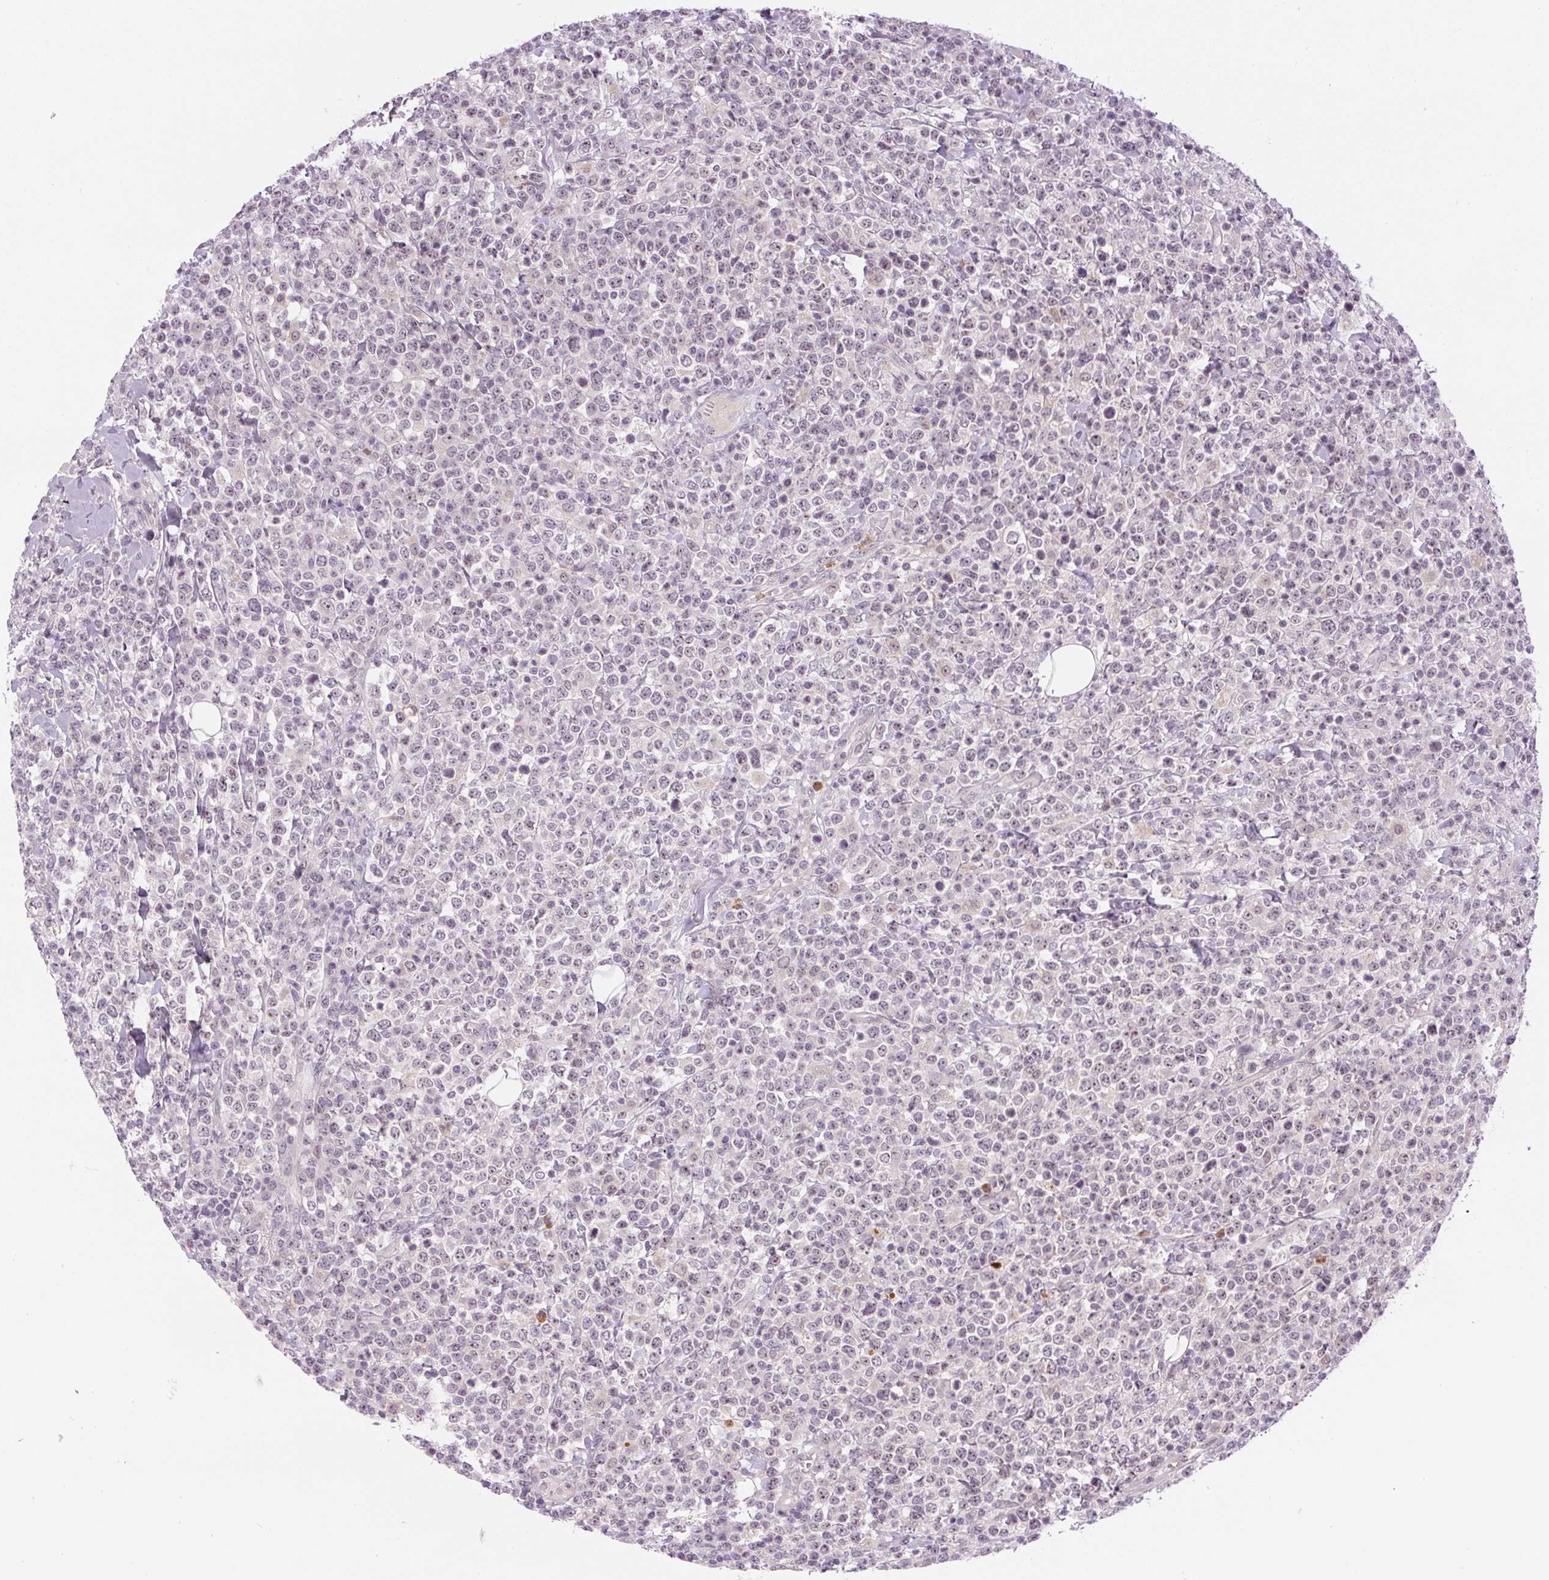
{"staining": {"intensity": "weak", "quantity": "25%-75%", "location": "nuclear"}, "tissue": "lymphoma", "cell_type": "Tumor cells", "image_type": "cancer", "snomed": [{"axis": "morphology", "description": "Malignant lymphoma, non-Hodgkin's type, High grade"}, {"axis": "topography", "description": "Colon"}], "caption": "This is a photomicrograph of immunohistochemistry staining of lymphoma, which shows weak staining in the nuclear of tumor cells.", "gene": "SGF29", "patient": {"sex": "female", "age": 53}}